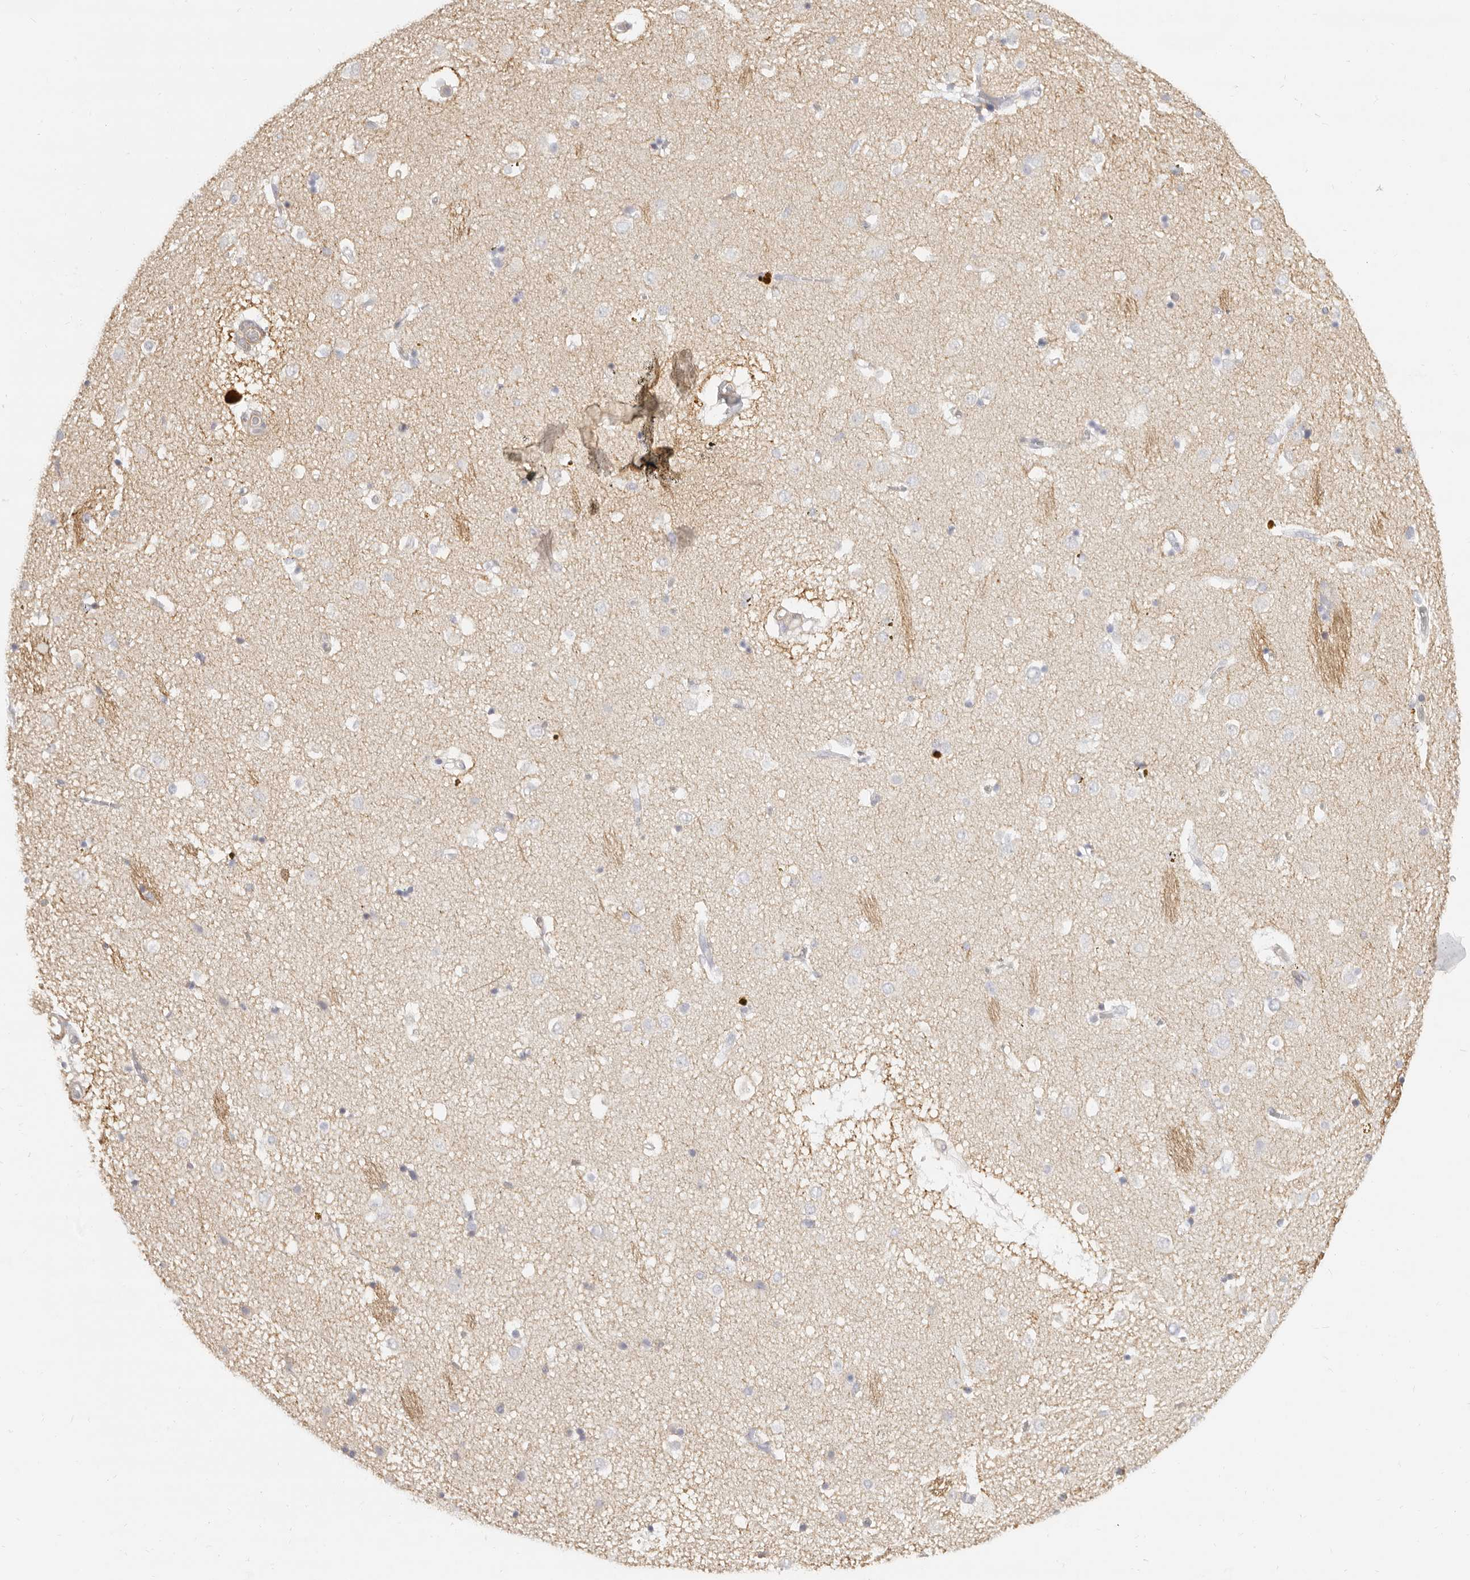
{"staining": {"intensity": "negative", "quantity": "none", "location": "none"}, "tissue": "caudate", "cell_type": "Glial cells", "image_type": "normal", "snomed": [{"axis": "morphology", "description": "Normal tissue, NOS"}, {"axis": "topography", "description": "Lateral ventricle wall"}], "caption": "Caudate stained for a protein using immunohistochemistry (IHC) exhibits no expression glial cells.", "gene": "NIBAN1", "patient": {"sex": "male", "age": 70}}